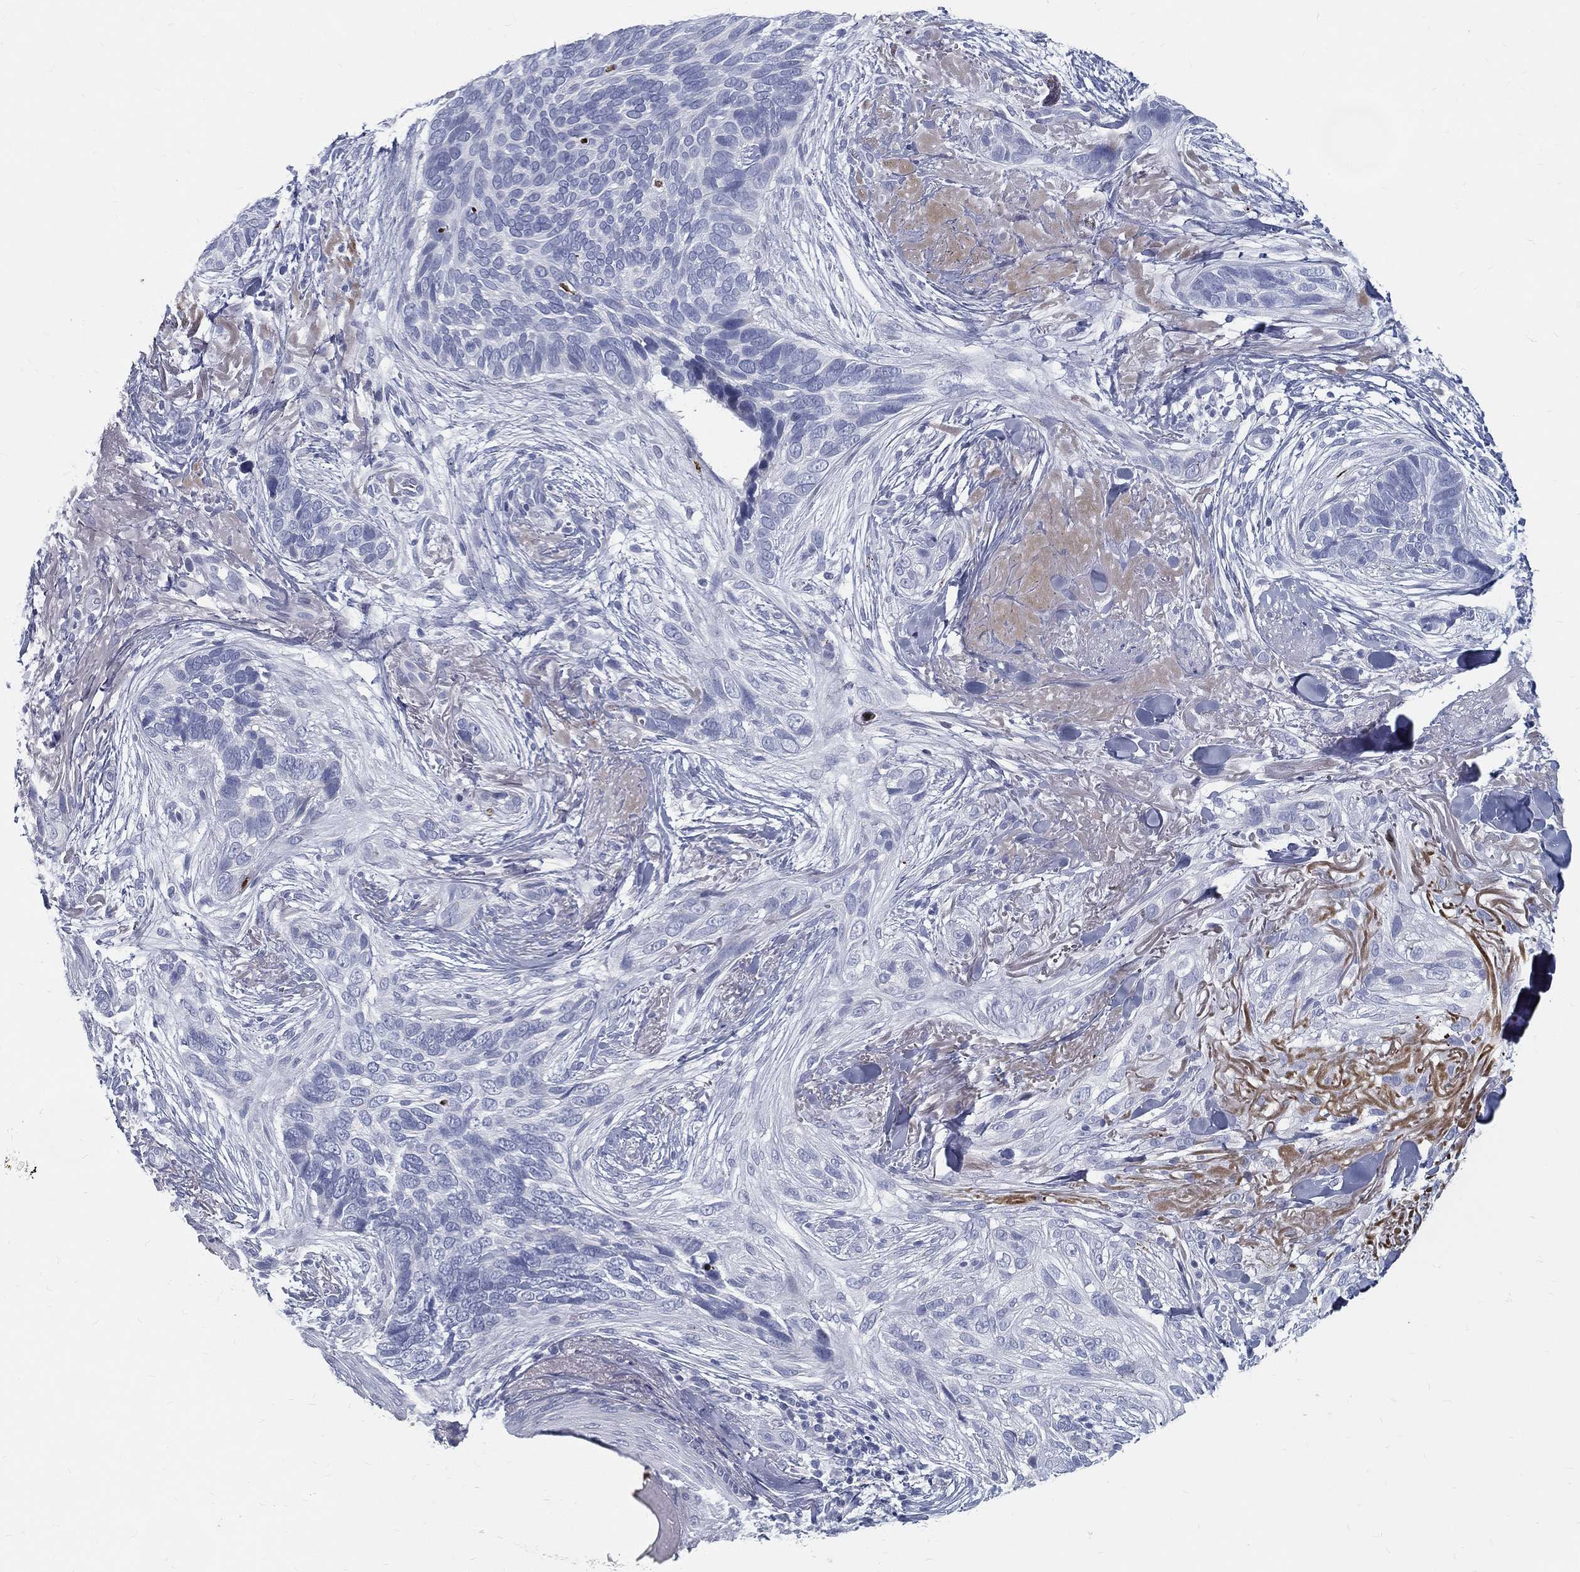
{"staining": {"intensity": "negative", "quantity": "none", "location": "none"}, "tissue": "skin cancer", "cell_type": "Tumor cells", "image_type": "cancer", "snomed": [{"axis": "morphology", "description": "Basal cell carcinoma"}, {"axis": "topography", "description": "Skin"}], "caption": "Protein analysis of skin cancer (basal cell carcinoma) displays no significant expression in tumor cells.", "gene": "SPPL2C", "patient": {"sex": "male", "age": 91}}